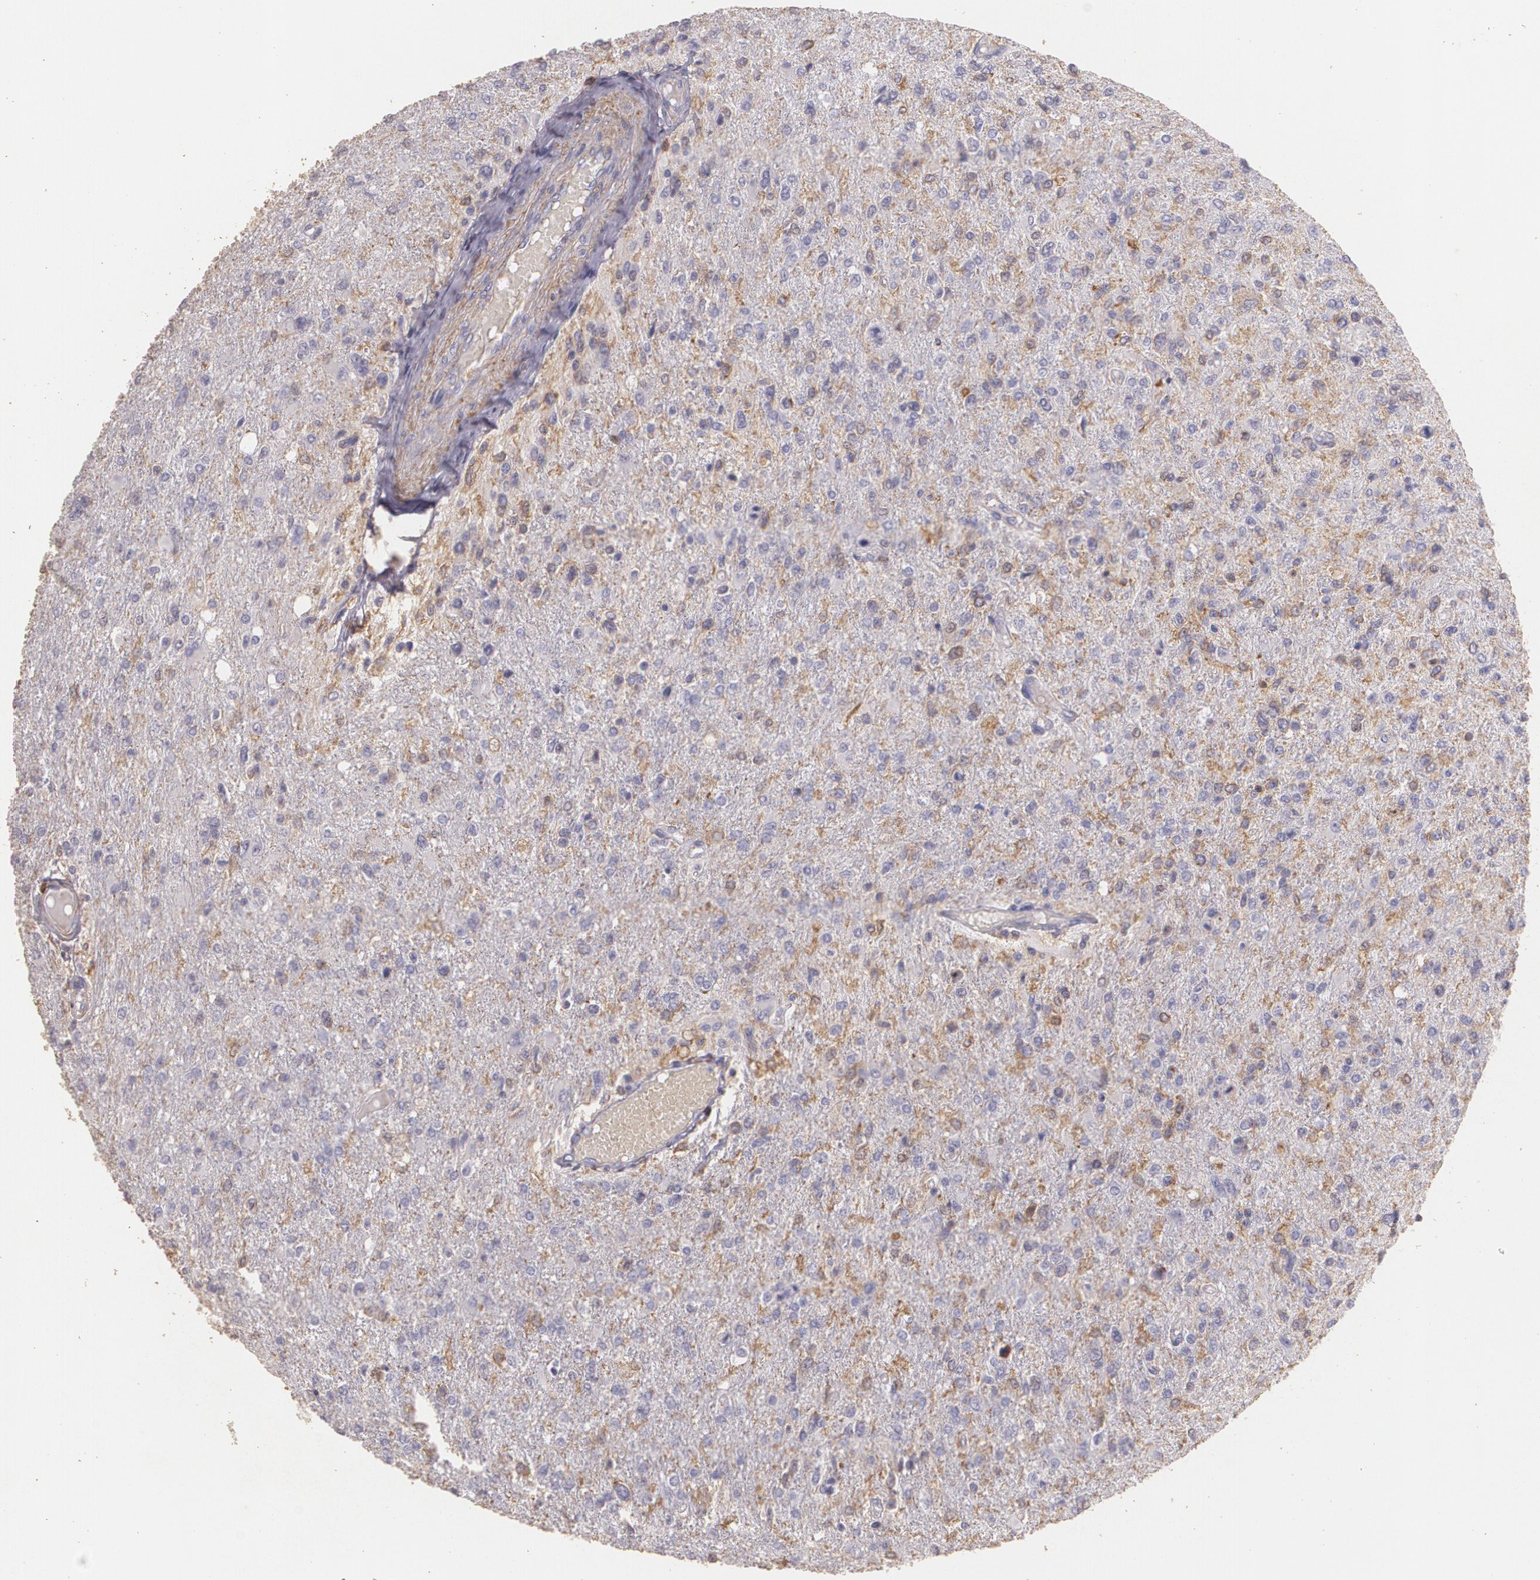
{"staining": {"intensity": "negative", "quantity": "none", "location": "none"}, "tissue": "glioma", "cell_type": "Tumor cells", "image_type": "cancer", "snomed": [{"axis": "morphology", "description": "Glioma, malignant, High grade"}, {"axis": "topography", "description": "Cerebral cortex"}], "caption": "Human malignant glioma (high-grade) stained for a protein using immunohistochemistry exhibits no expression in tumor cells.", "gene": "TGFBR1", "patient": {"sex": "male", "age": 76}}